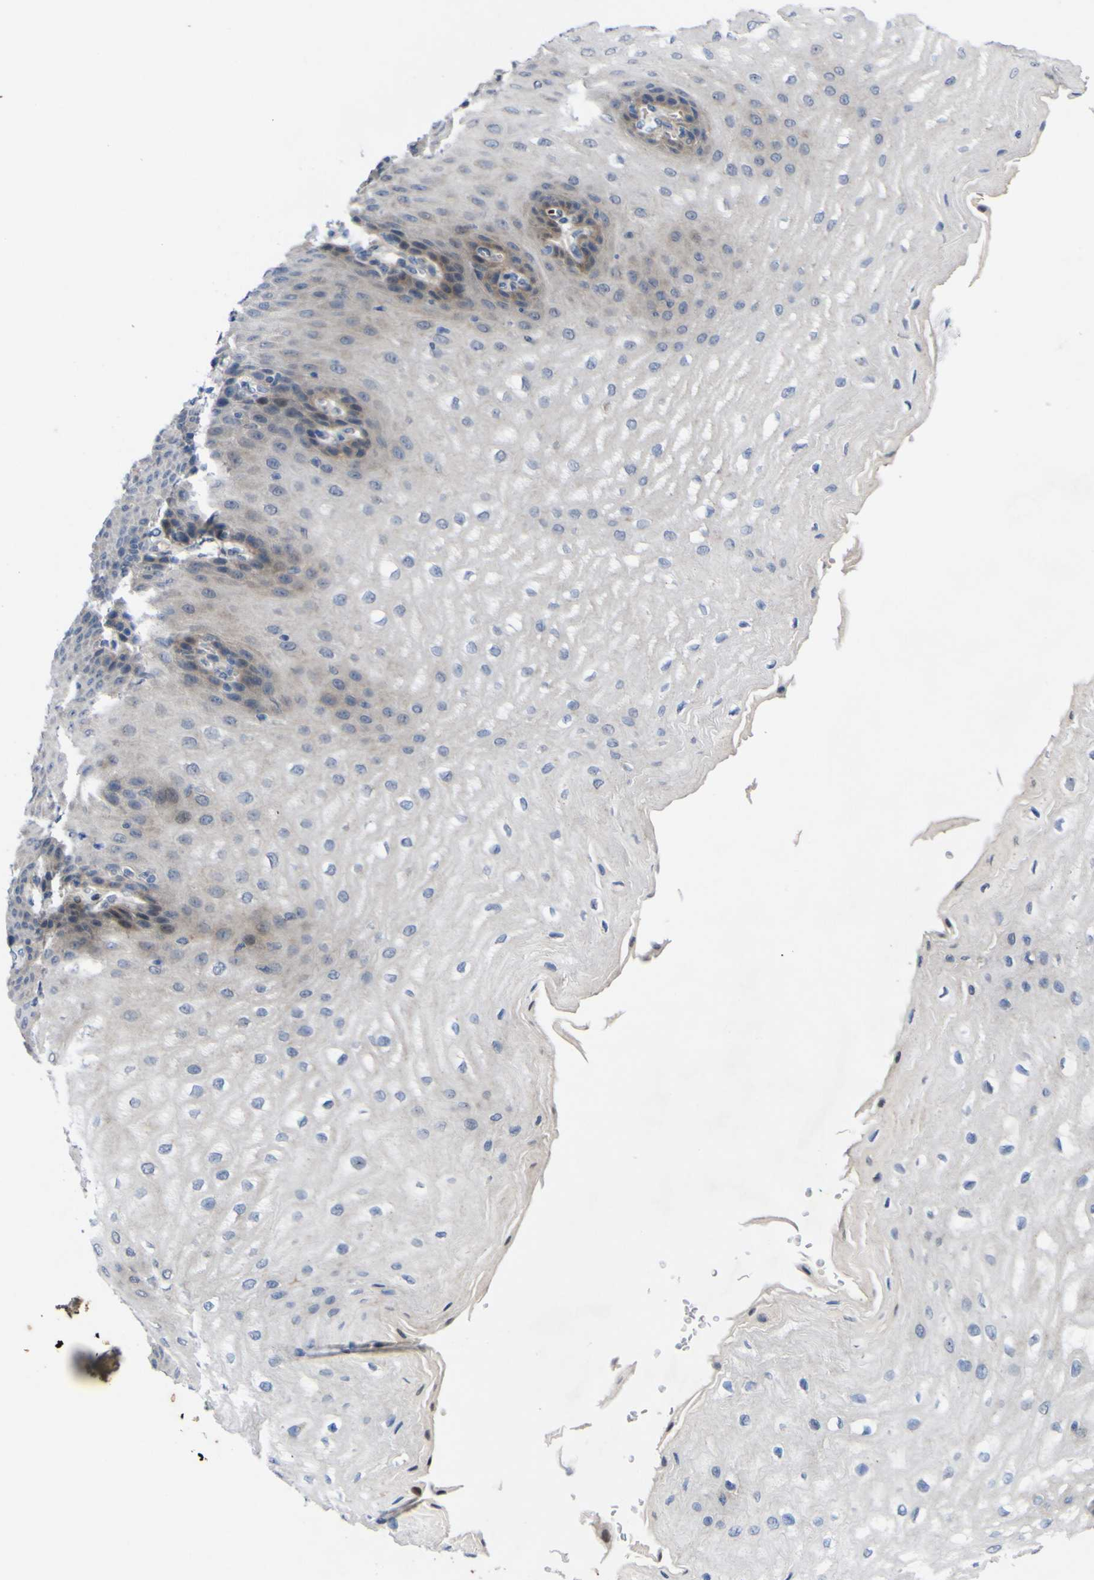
{"staining": {"intensity": "moderate", "quantity": "<25%", "location": "cytoplasmic/membranous"}, "tissue": "esophagus", "cell_type": "Squamous epithelial cells", "image_type": "normal", "snomed": [{"axis": "morphology", "description": "Normal tissue, NOS"}, {"axis": "topography", "description": "Esophagus"}], "caption": "Immunohistochemical staining of unremarkable human esophagus exhibits low levels of moderate cytoplasmic/membranous expression in about <25% of squamous epithelial cells.", "gene": "NAV1", "patient": {"sex": "male", "age": 54}}